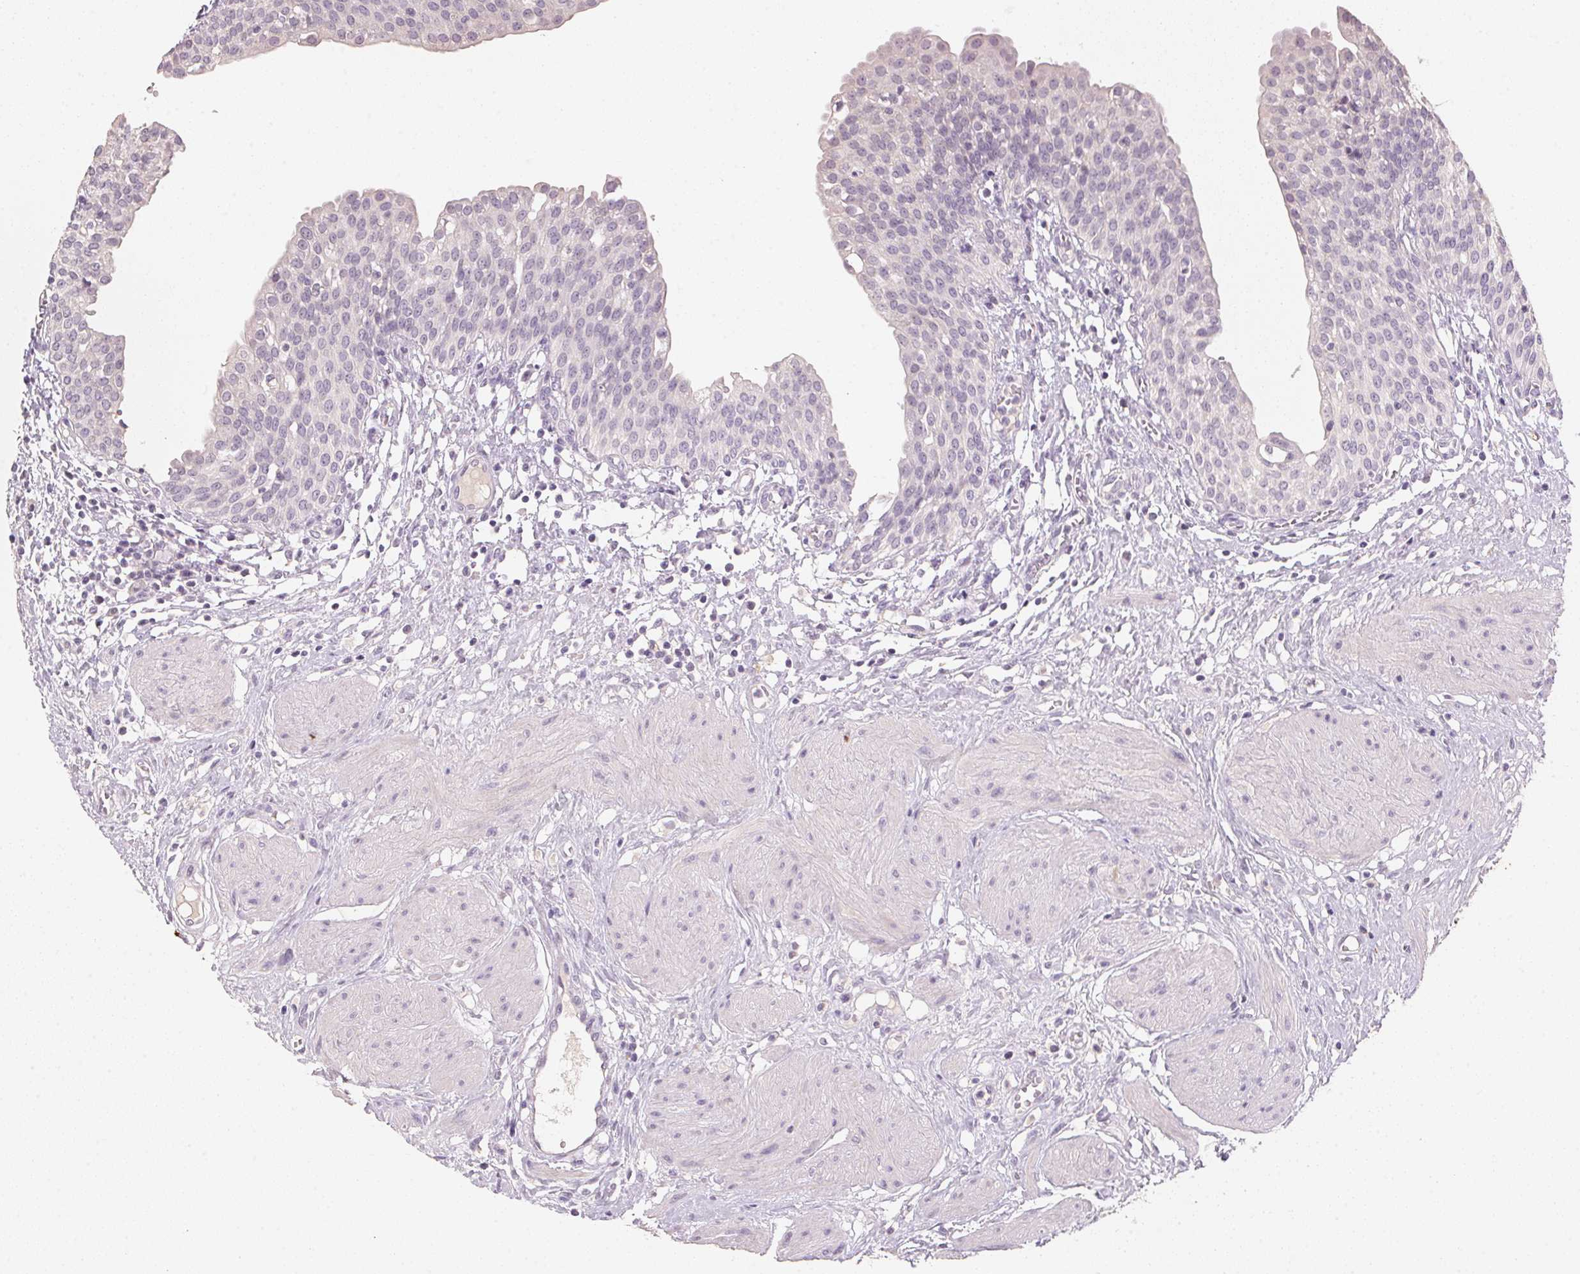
{"staining": {"intensity": "negative", "quantity": "none", "location": "none"}, "tissue": "urinary bladder", "cell_type": "Urothelial cells", "image_type": "normal", "snomed": [{"axis": "morphology", "description": "Normal tissue, NOS"}, {"axis": "topography", "description": "Urinary bladder"}], "caption": "Immunohistochemistry image of benign human urinary bladder stained for a protein (brown), which reveals no expression in urothelial cells. (Immunohistochemistry (ihc), brightfield microscopy, high magnification).", "gene": "CXCL5", "patient": {"sex": "male", "age": 55}}